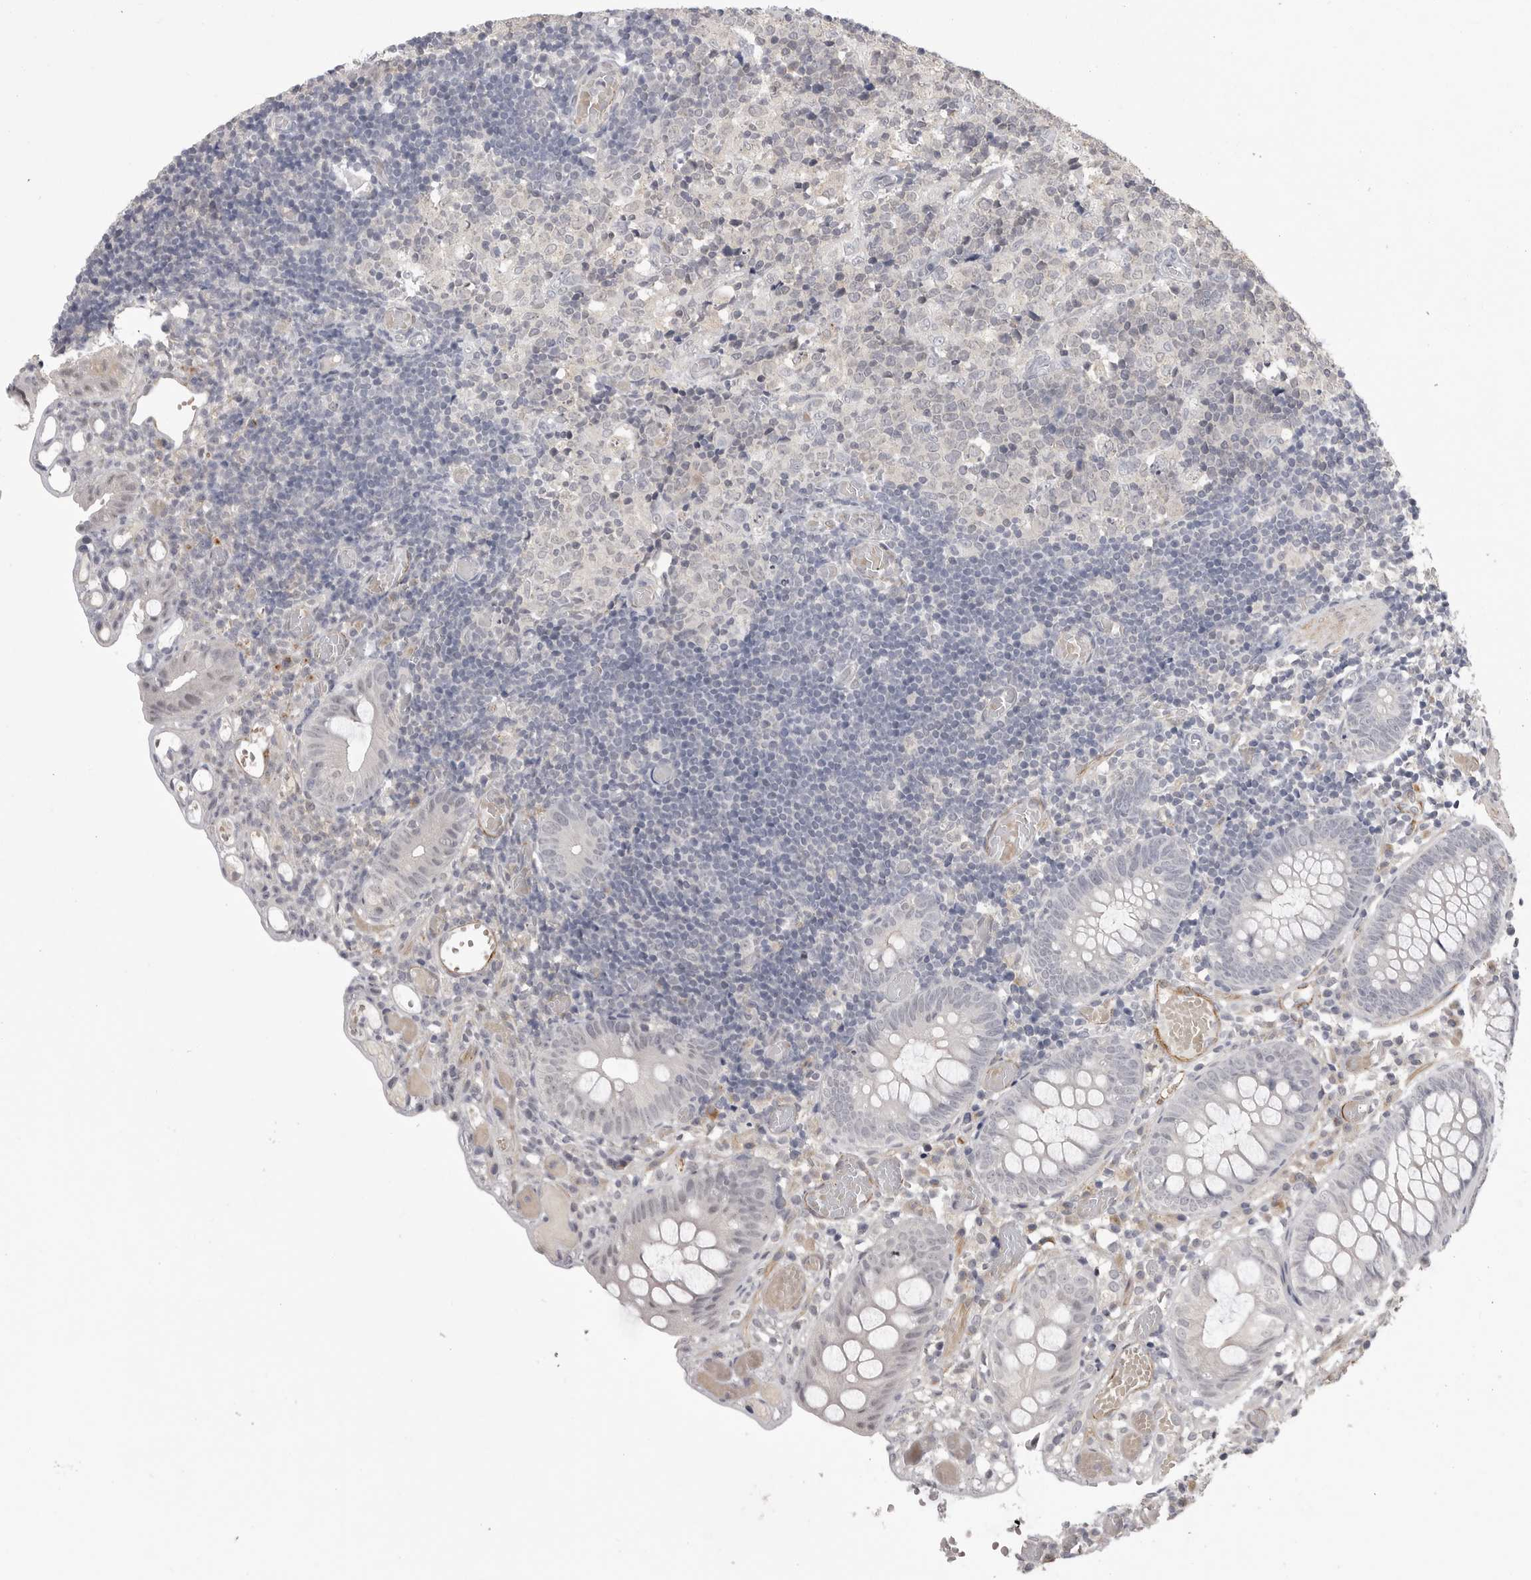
{"staining": {"intensity": "negative", "quantity": "none", "location": "none"}, "tissue": "colon", "cell_type": "Endothelial cells", "image_type": "normal", "snomed": [{"axis": "morphology", "description": "Normal tissue, NOS"}, {"axis": "topography", "description": "Colon"}], "caption": "Immunohistochemistry (IHC) image of unremarkable colon: colon stained with DAB (3,3'-diaminobenzidine) demonstrates no significant protein expression in endothelial cells.", "gene": "PLEKHF1", "patient": {"sex": "male", "age": 14}}